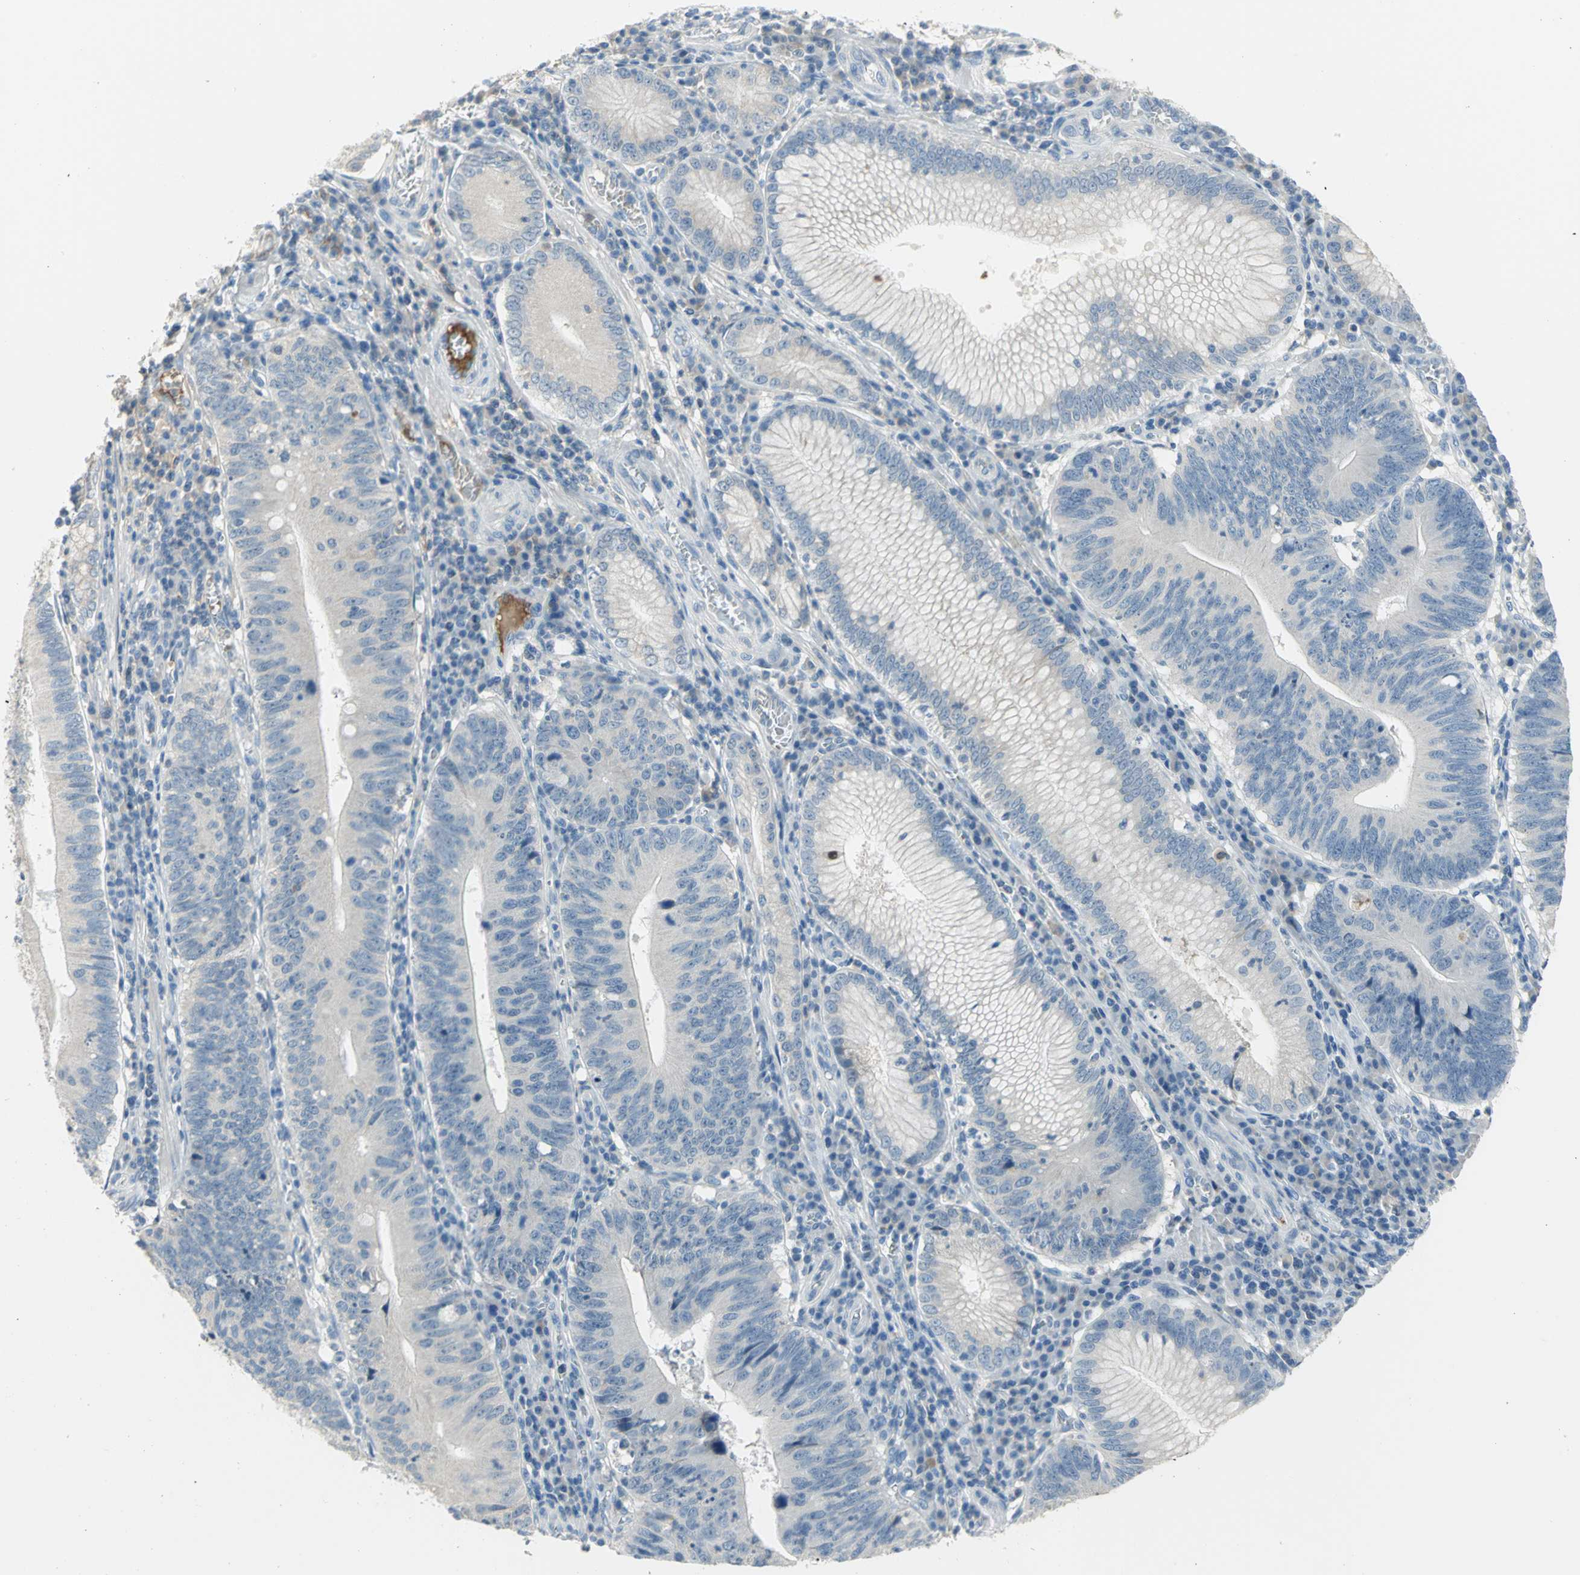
{"staining": {"intensity": "negative", "quantity": "none", "location": "none"}, "tissue": "stomach cancer", "cell_type": "Tumor cells", "image_type": "cancer", "snomed": [{"axis": "morphology", "description": "Adenocarcinoma, NOS"}, {"axis": "topography", "description": "Stomach"}], "caption": "This photomicrograph is of stomach cancer (adenocarcinoma) stained with immunohistochemistry to label a protein in brown with the nuclei are counter-stained blue. There is no staining in tumor cells. (DAB immunohistochemistry (IHC), high magnification).", "gene": "ZIC1", "patient": {"sex": "male", "age": 59}}